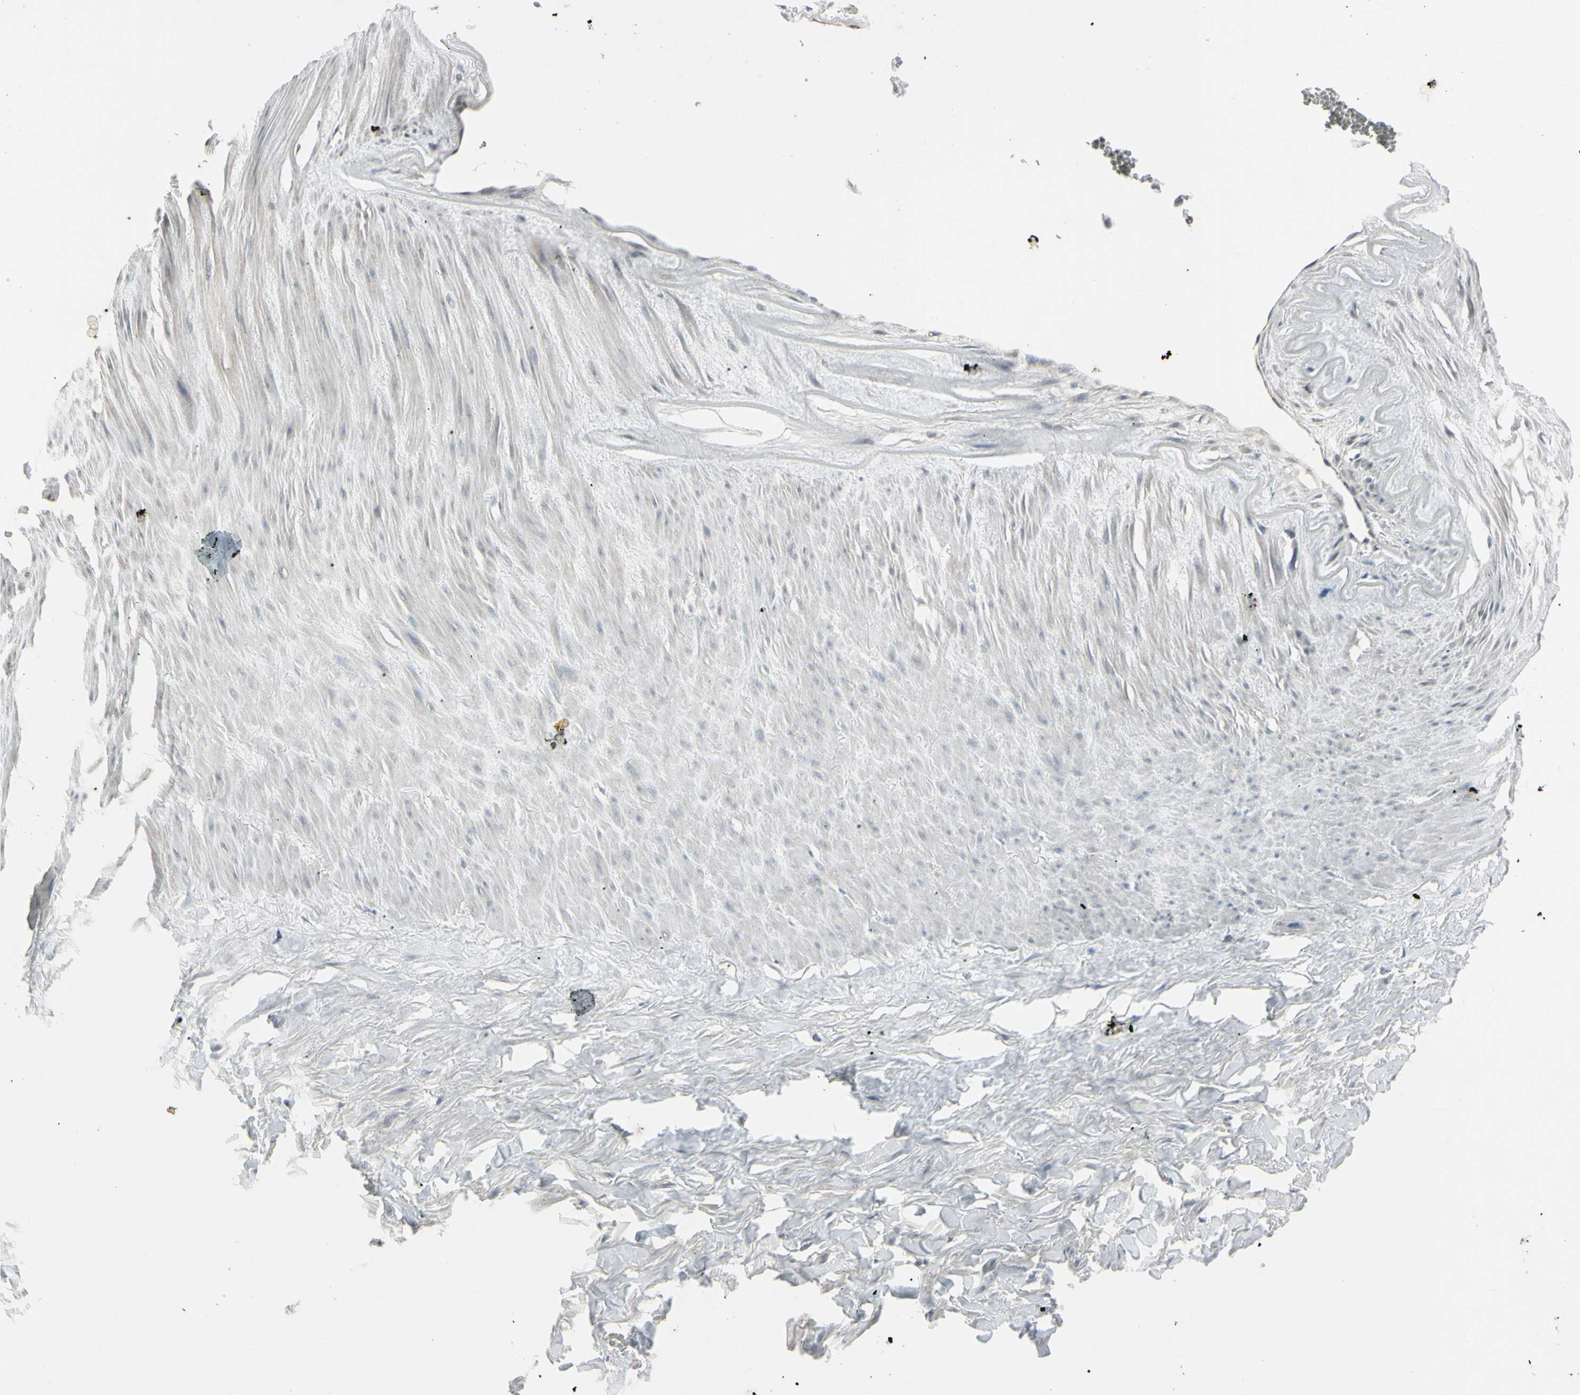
{"staining": {"intensity": "negative", "quantity": "none", "location": "none"}, "tissue": "adipose tissue", "cell_type": "Adipocytes", "image_type": "normal", "snomed": [{"axis": "morphology", "description": "Normal tissue, NOS"}, {"axis": "topography", "description": "Adipose tissue"}, {"axis": "topography", "description": "Peripheral nerve tissue"}], "caption": "DAB immunohistochemical staining of benign adipose tissue exhibits no significant staining in adipocytes. The staining is performed using DAB brown chromogen with nuclei counter-stained in using hematoxylin.", "gene": "PIAS4", "patient": {"sex": "male", "age": 52}}